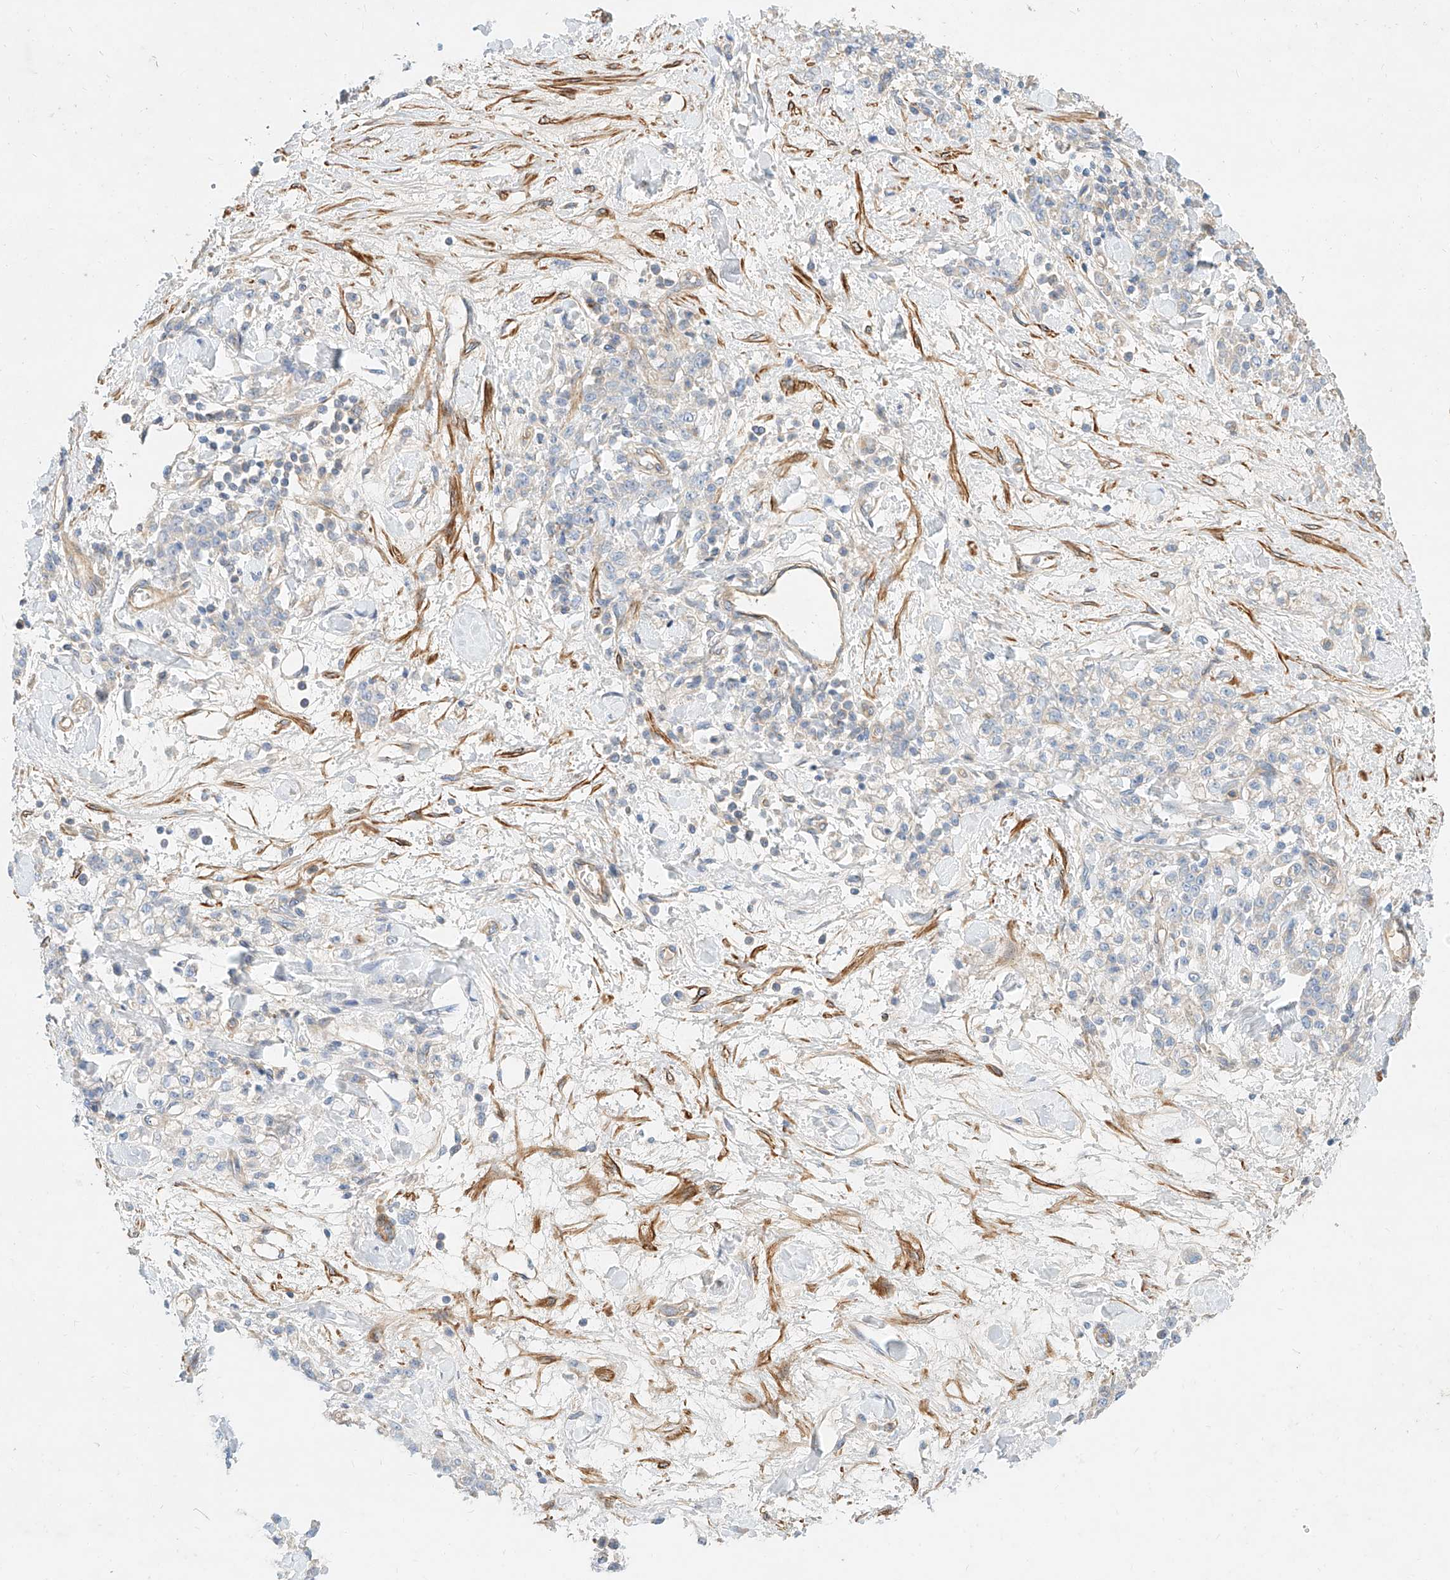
{"staining": {"intensity": "negative", "quantity": "none", "location": "none"}, "tissue": "stomach cancer", "cell_type": "Tumor cells", "image_type": "cancer", "snomed": [{"axis": "morphology", "description": "Normal tissue, NOS"}, {"axis": "morphology", "description": "Adenocarcinoma, NOS"}, {"axis": "topography", "description": "Stomach"}], "caption": "The immunohistochemistry histopathology image has no significant expression in tumor cells of stomach cancer tissue. Nuclei are stained in blue.", "gene": "KCNH5", "patient": {"sex": "male", "age": 82}}